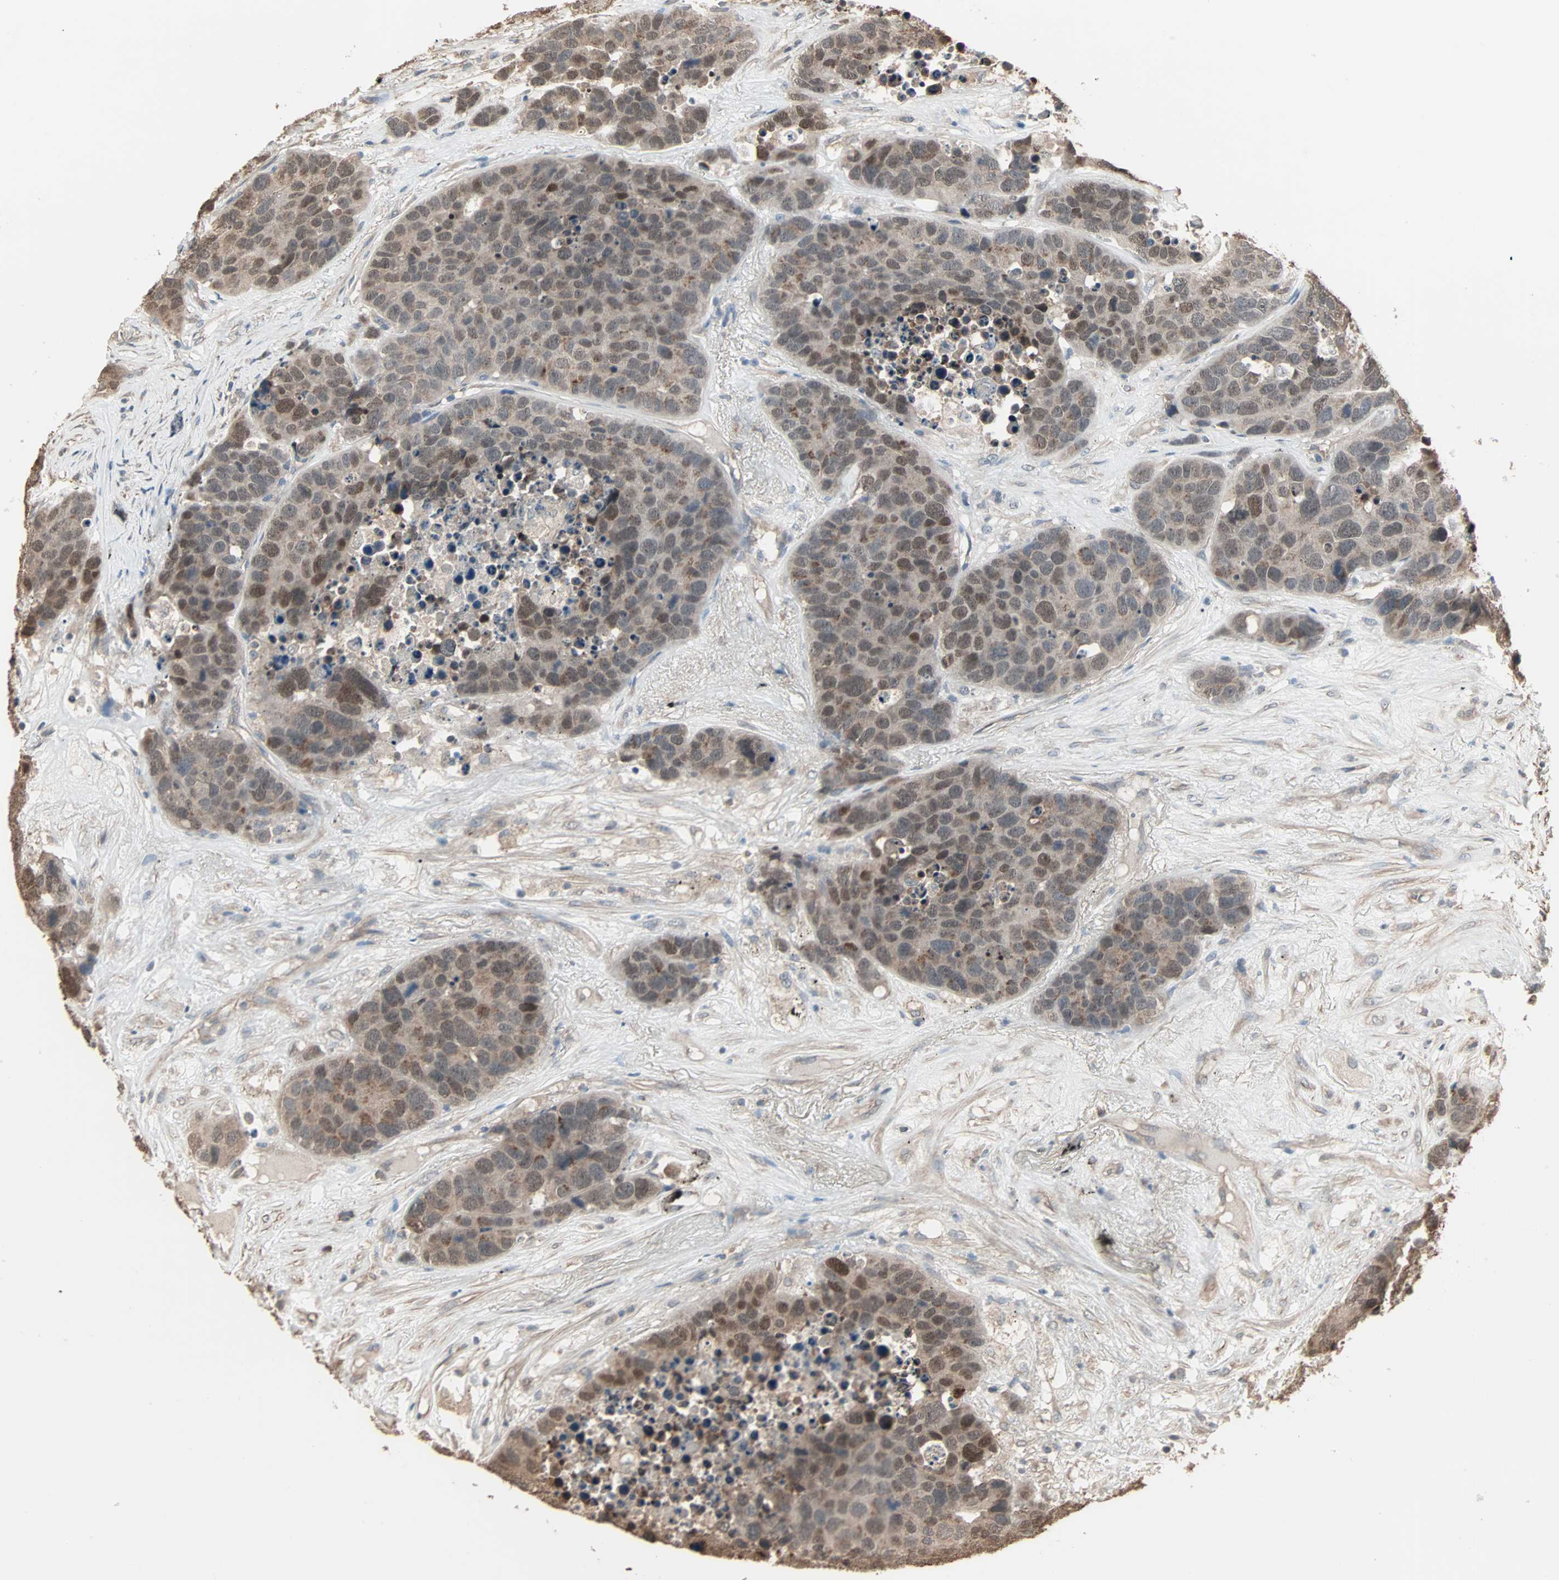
{"staining": {"intensity": "moderate", "quantity": ">75%", "location": "cytoplasmic/membranous,nuclear"}, "tissue": "carcinoid", "cell_type": "Tumor cells", "image_type": "cancer", "snomed": [{"axis": "morphology", "description": "Carcinoid, malignant, NOS"}, {"axis": "topography", "description": "Lung"}], "caption": "Immunohistochemical staining of human carcinoid (malignant) displays medium levels of moderate cytoplasmic/membranous and nuclear positivity in about >75% of tumor cells.", "gene": "GALNT3", "patient": {"sex": "male", "age": 60}}